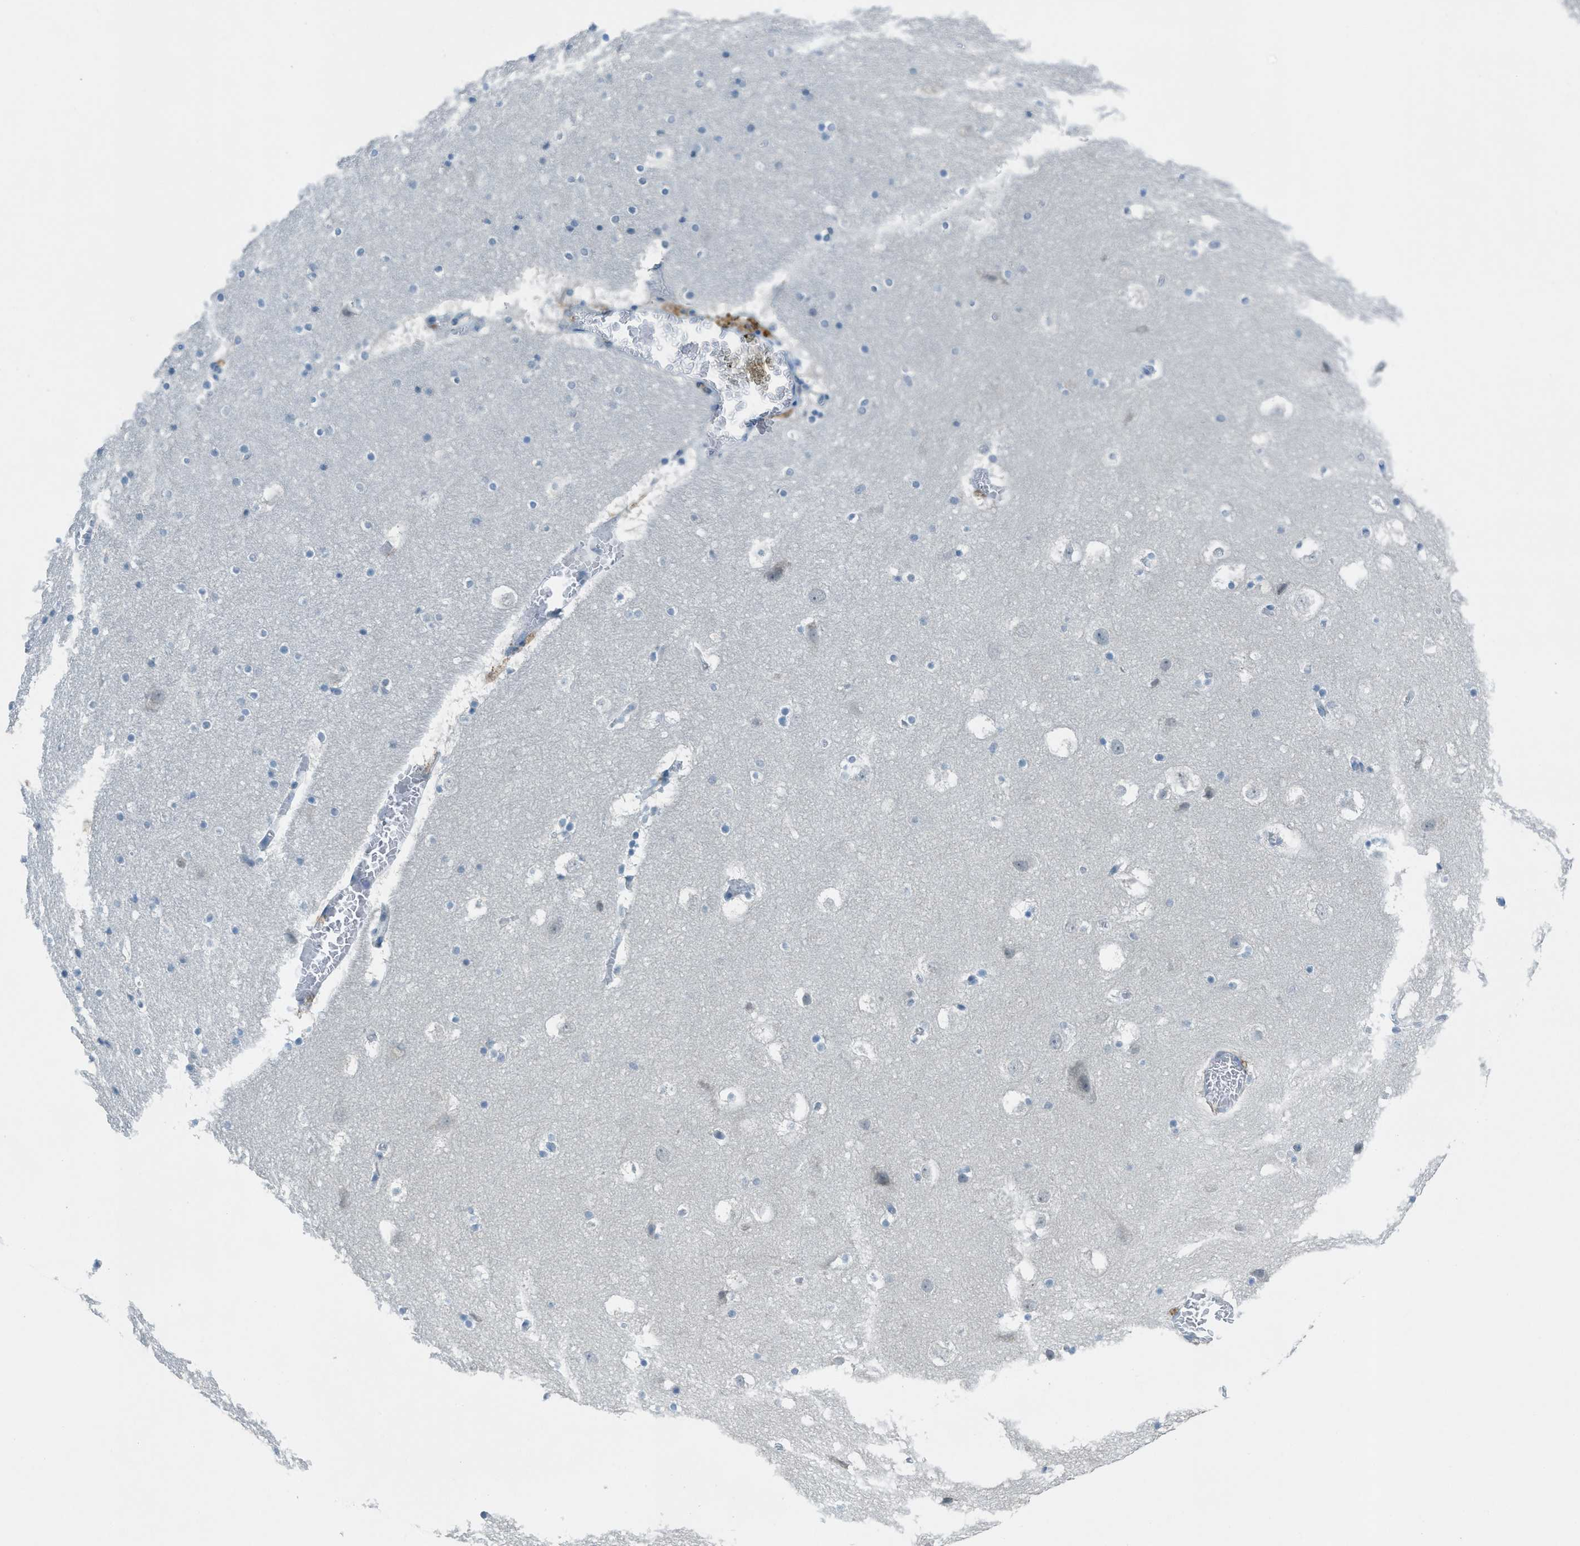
{"staining": {"intensity": "negative", "quantity": "none", "location": "none"}, "tissue": "hippocampus", "cell_type": "Glial cells", "image_type": "normal", "snomed": [{"axis": "morphology", "description": "Normal tissue, NOS"}, {"axis": "topography", "description": "Hippocampus"}], "caption": "There is no significant positivity in glial cells of hippocampus.", "gene": "KLHL8", "patient": {"sex": "male", "age": 45}}